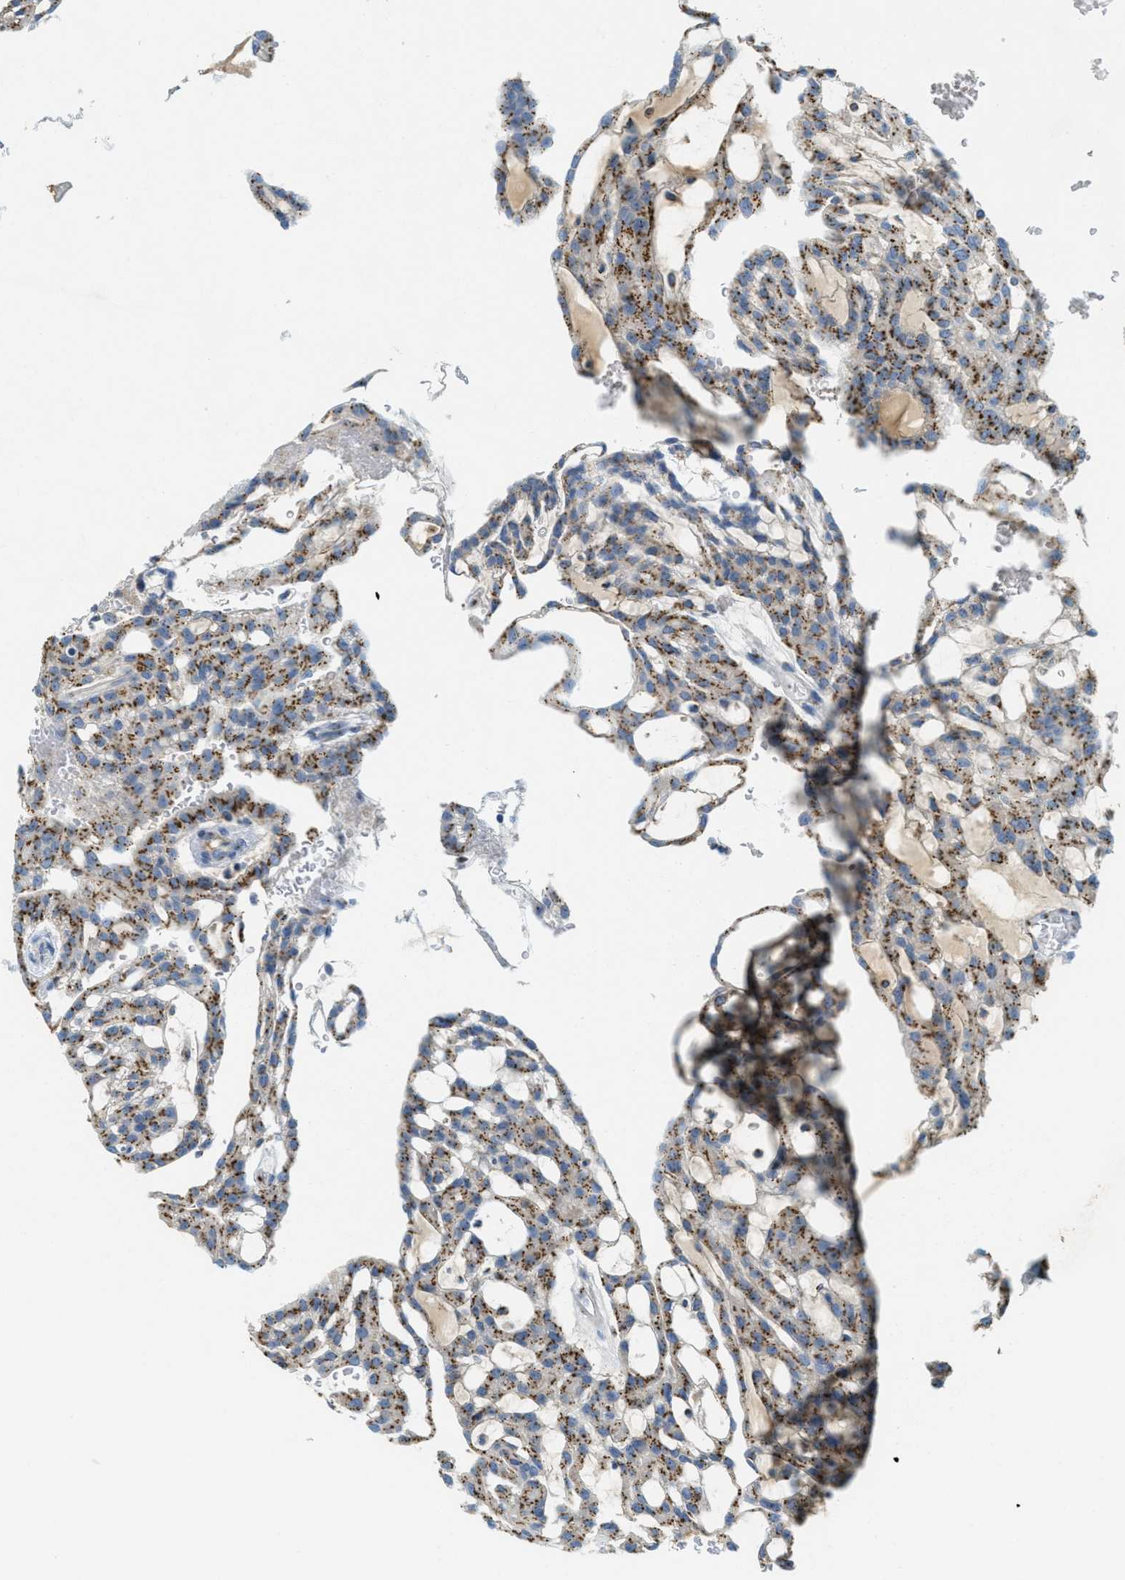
{"staining": {"intensity": "moderate", "quantity": "25%-75%", "location": "cytoplasmic/membranous"}, "tissue": "renal cancer", "cell_type": "Tumor cells", "image_type": "cancer", "snomed": [{"axis": "morphology", "description": "Adenocarcinoma, NOS"}, {"axis": "topography", "description": "Kidney"}], "caption": "About 25%-75% of tumor cells in renal cancer (adenocarcinoma) demonstrate moderate cytoplasmic/membranous protein positivity as visualized by brown immunohistochemical staining.", "gene": "ENTPD4", "patient": {"sex": "male", "age": 63}}